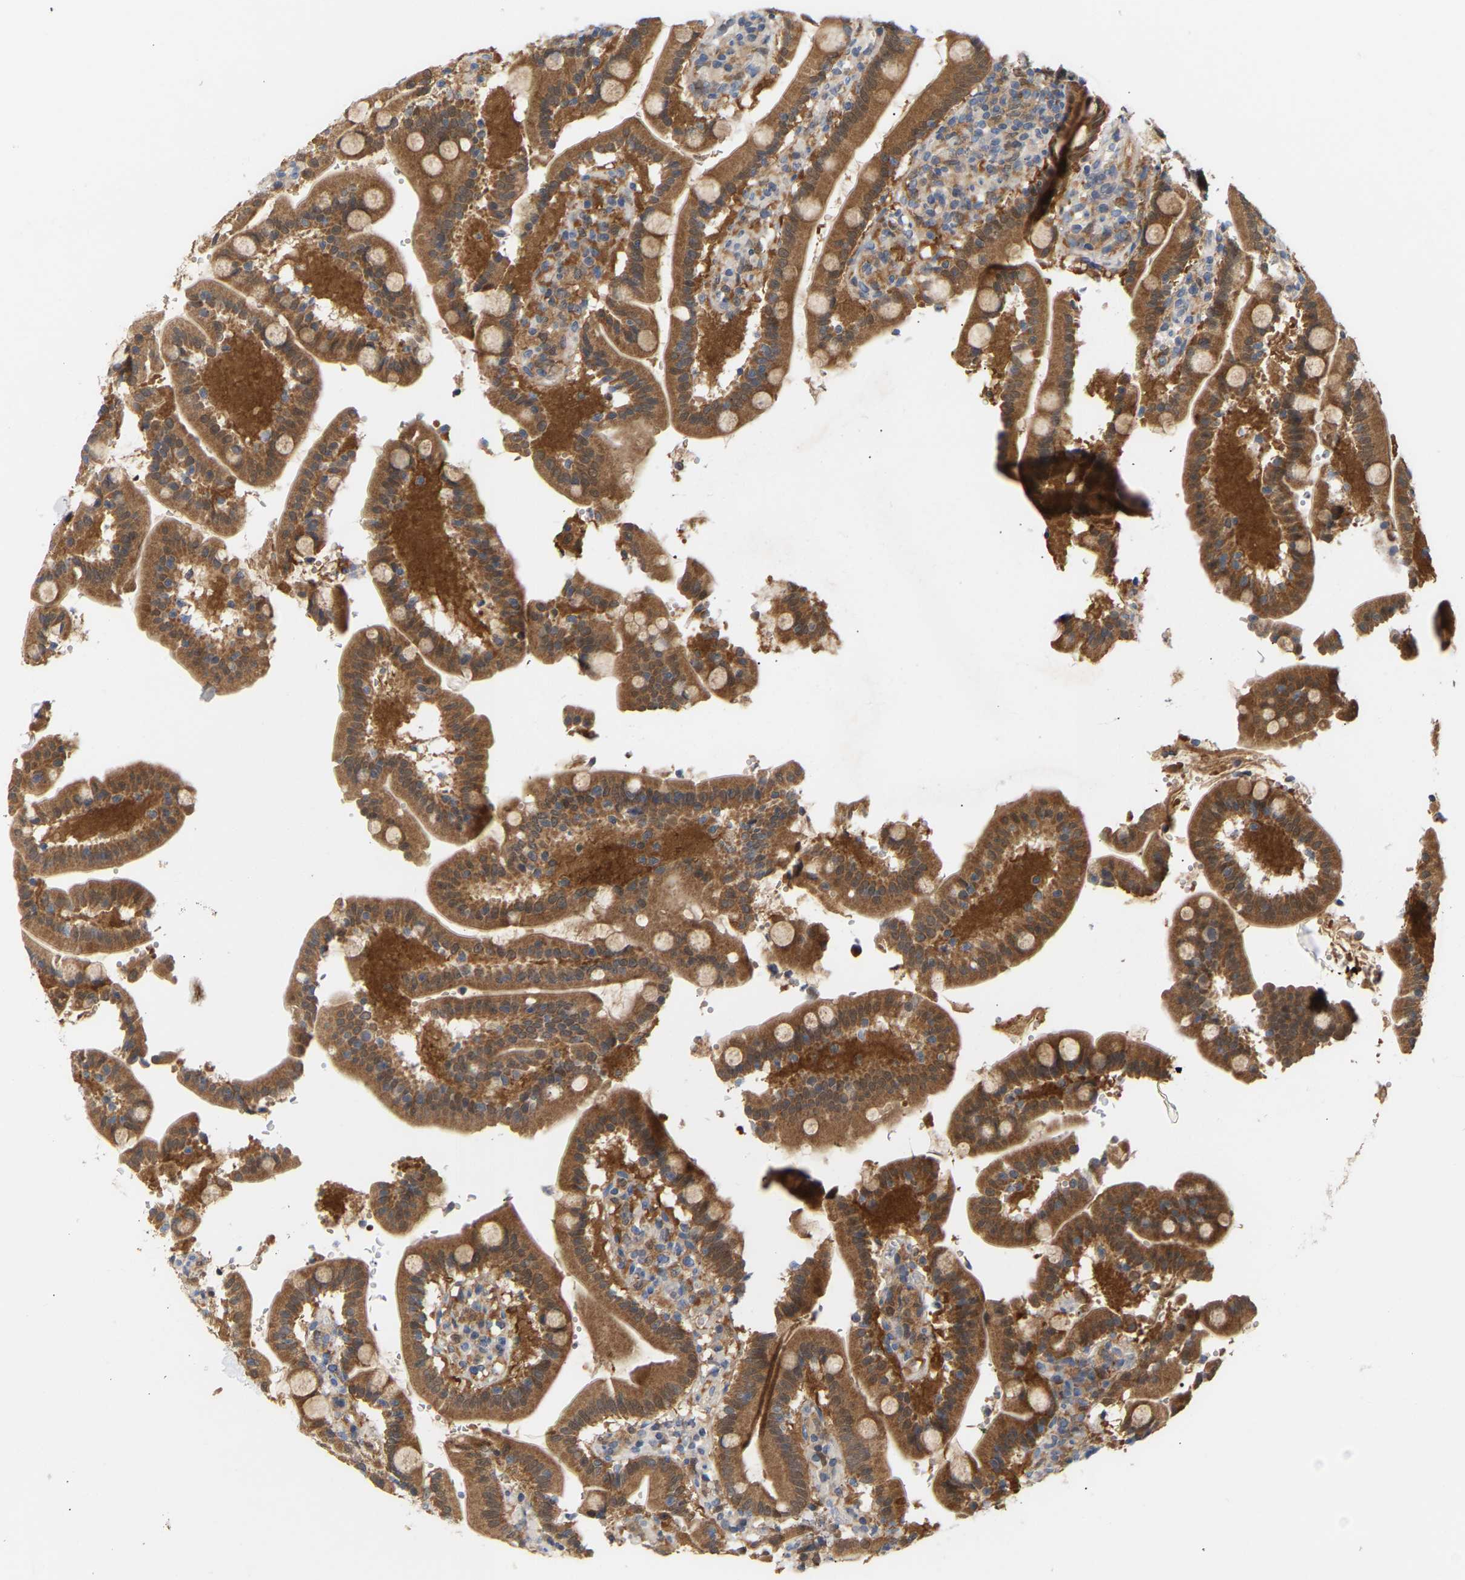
{"staining": {"intensity": "moderate", "quantity": ">75%", "location": "cytoplasmic/membranous"}, "tissue": "duodenum", "cell_type": "Glandular cells", "image_type": "normal", "snomed": [{"axis": "morphology", "description": "Normal tissue, NOS"}, {"axis": "topography", "description": "Small intestine, NOS"}], "caption": "Protein staining of unremarkable duodenum displays moderate cytoplasmic/membranous staining in about >75% of glandular cells.", "gene": "TPMT", "patient": {"sex": "female", "age": 71}}